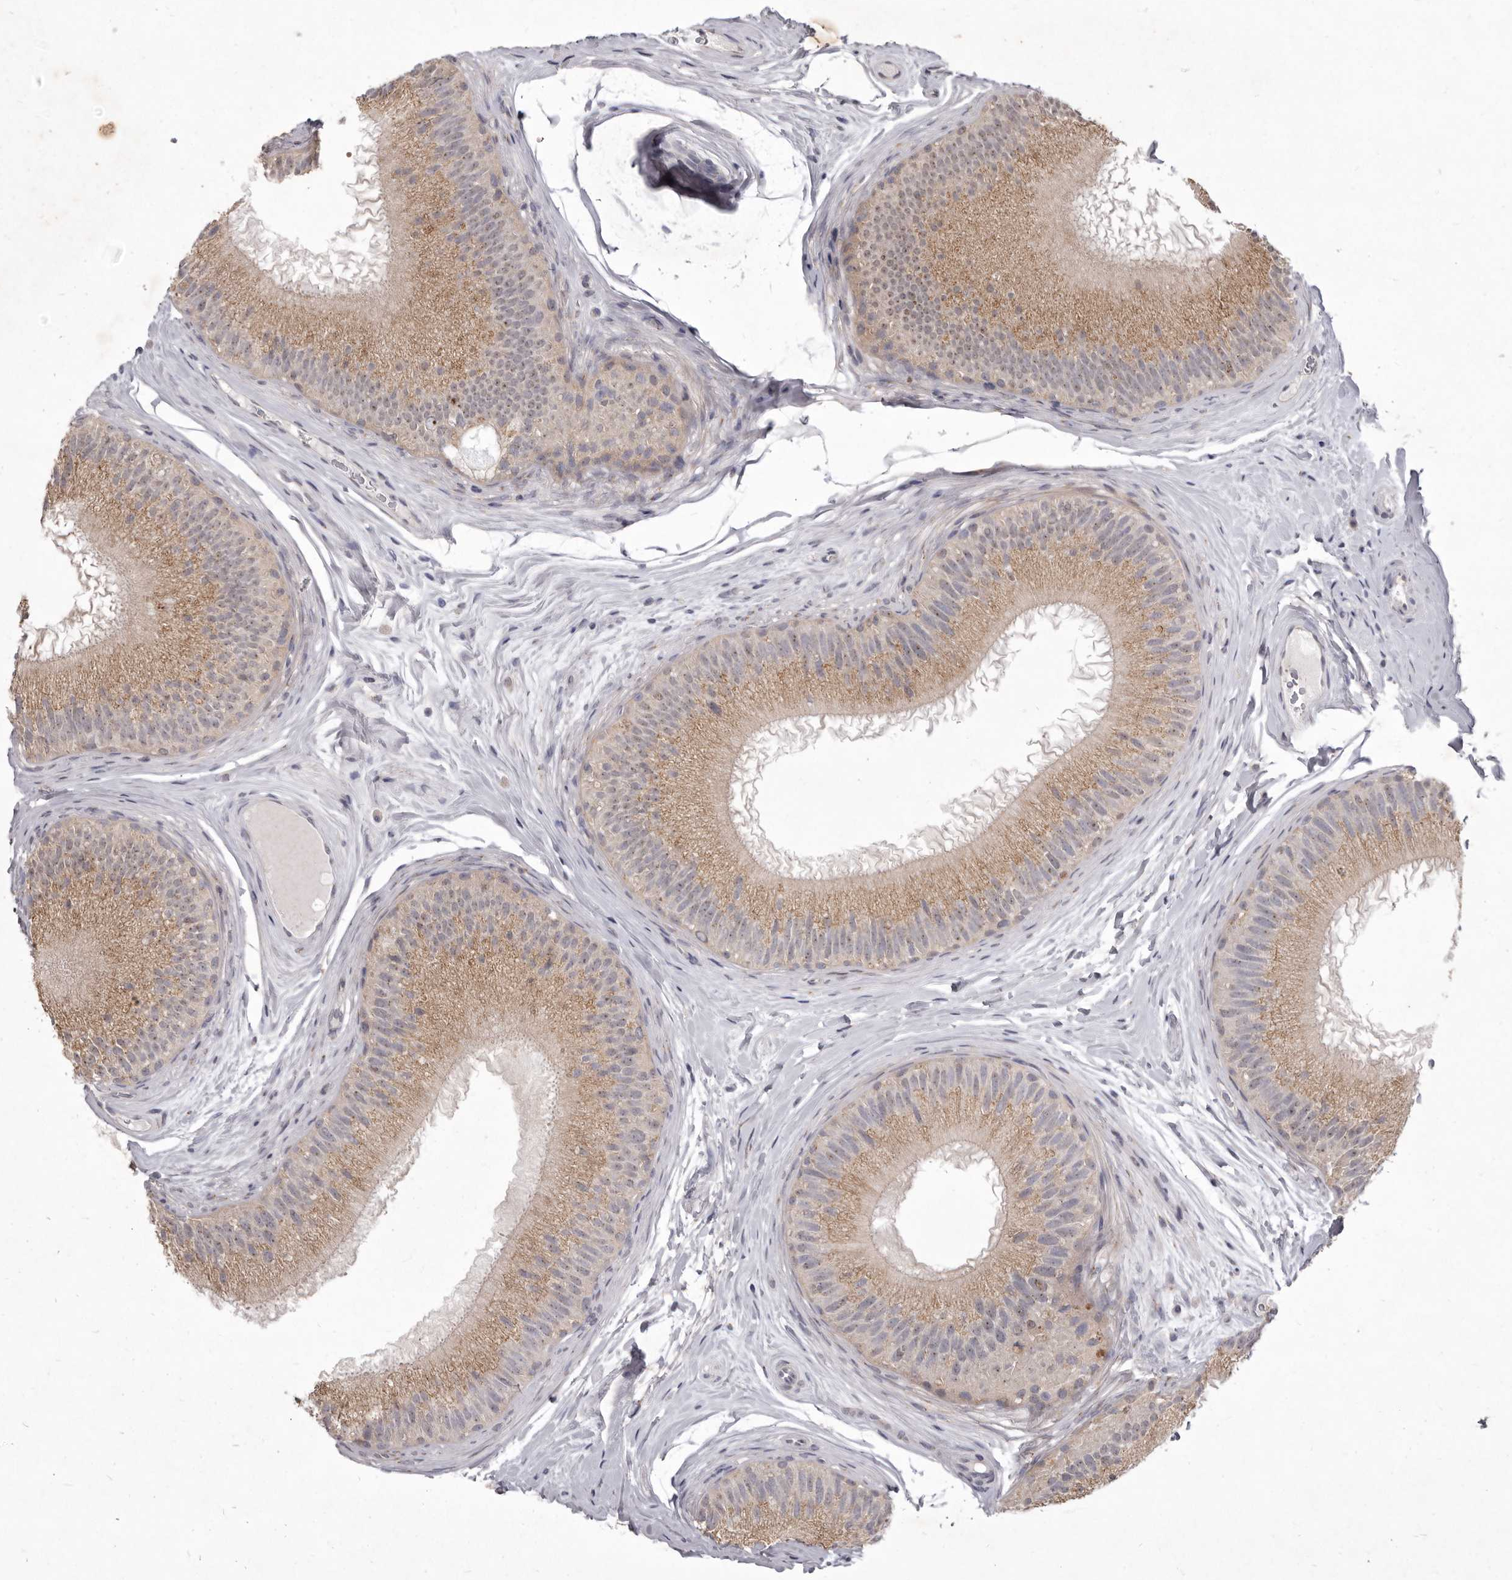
{"staining": {"intensity": "moderate", "quantity": ">75%", "location": "cytoplasmic/membranous"}, "tissue": "epididymis", "cell_type": "Glandular cells", "image_type": "normal", "snomed": [{"axis": "morphology", "description": "Normal tissue, NOS"}, {"axis": "topography", "description": "Epididymis"}], "caption": "This photomicrograph displays unremarkable epididymis stained with immunohistochemistry (IHC) to label a protein in brown. The cytoplasmic/membranous of glandular cells show moderate positivity for the protein. Nuclei are counter-stained blue.", "gene": "P2RX6", "patient": {"sex": "male", "age": 45}}